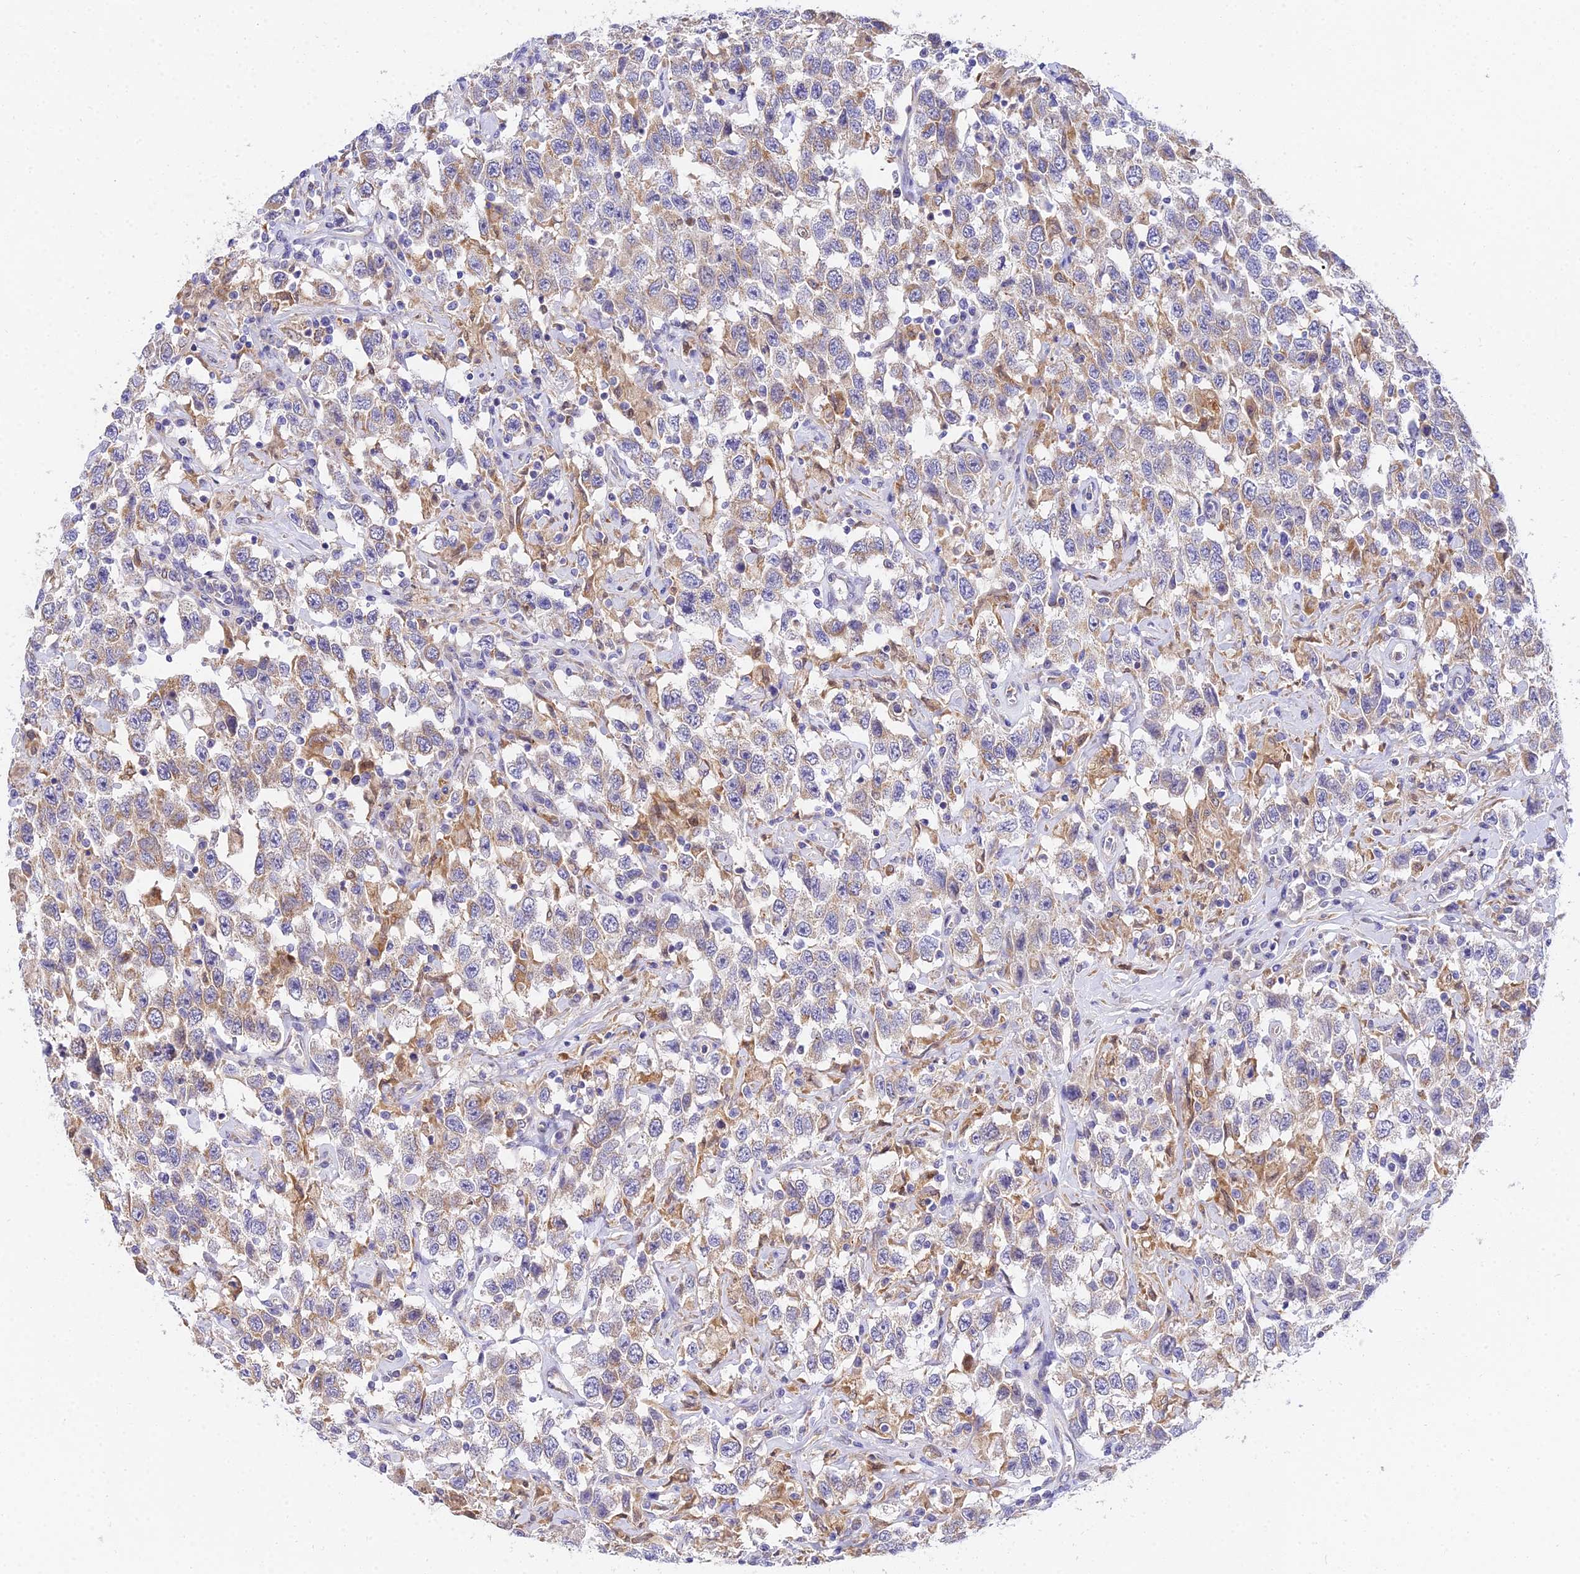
{"staining": {"intensity": "weak", "quantity": "25%-75%", "location": "cytoplasmic/membranous"}, "tissue": "testis cancer", "cell_type": "Tumor cells", "image_type": "cancer", "snomed": [{"axis": "morphology", "description": "Seminoma, NOS"}, {"axis": "topography", "description": "Testis"}], "caption": "Brown immunohistochemical staining in human testis cancer displays weak cytoplasmic/membranous expression in about 25%-75% of tumor cells.", "gene": "ARL8B", "patient": {"sex": "male", "age": 41}}